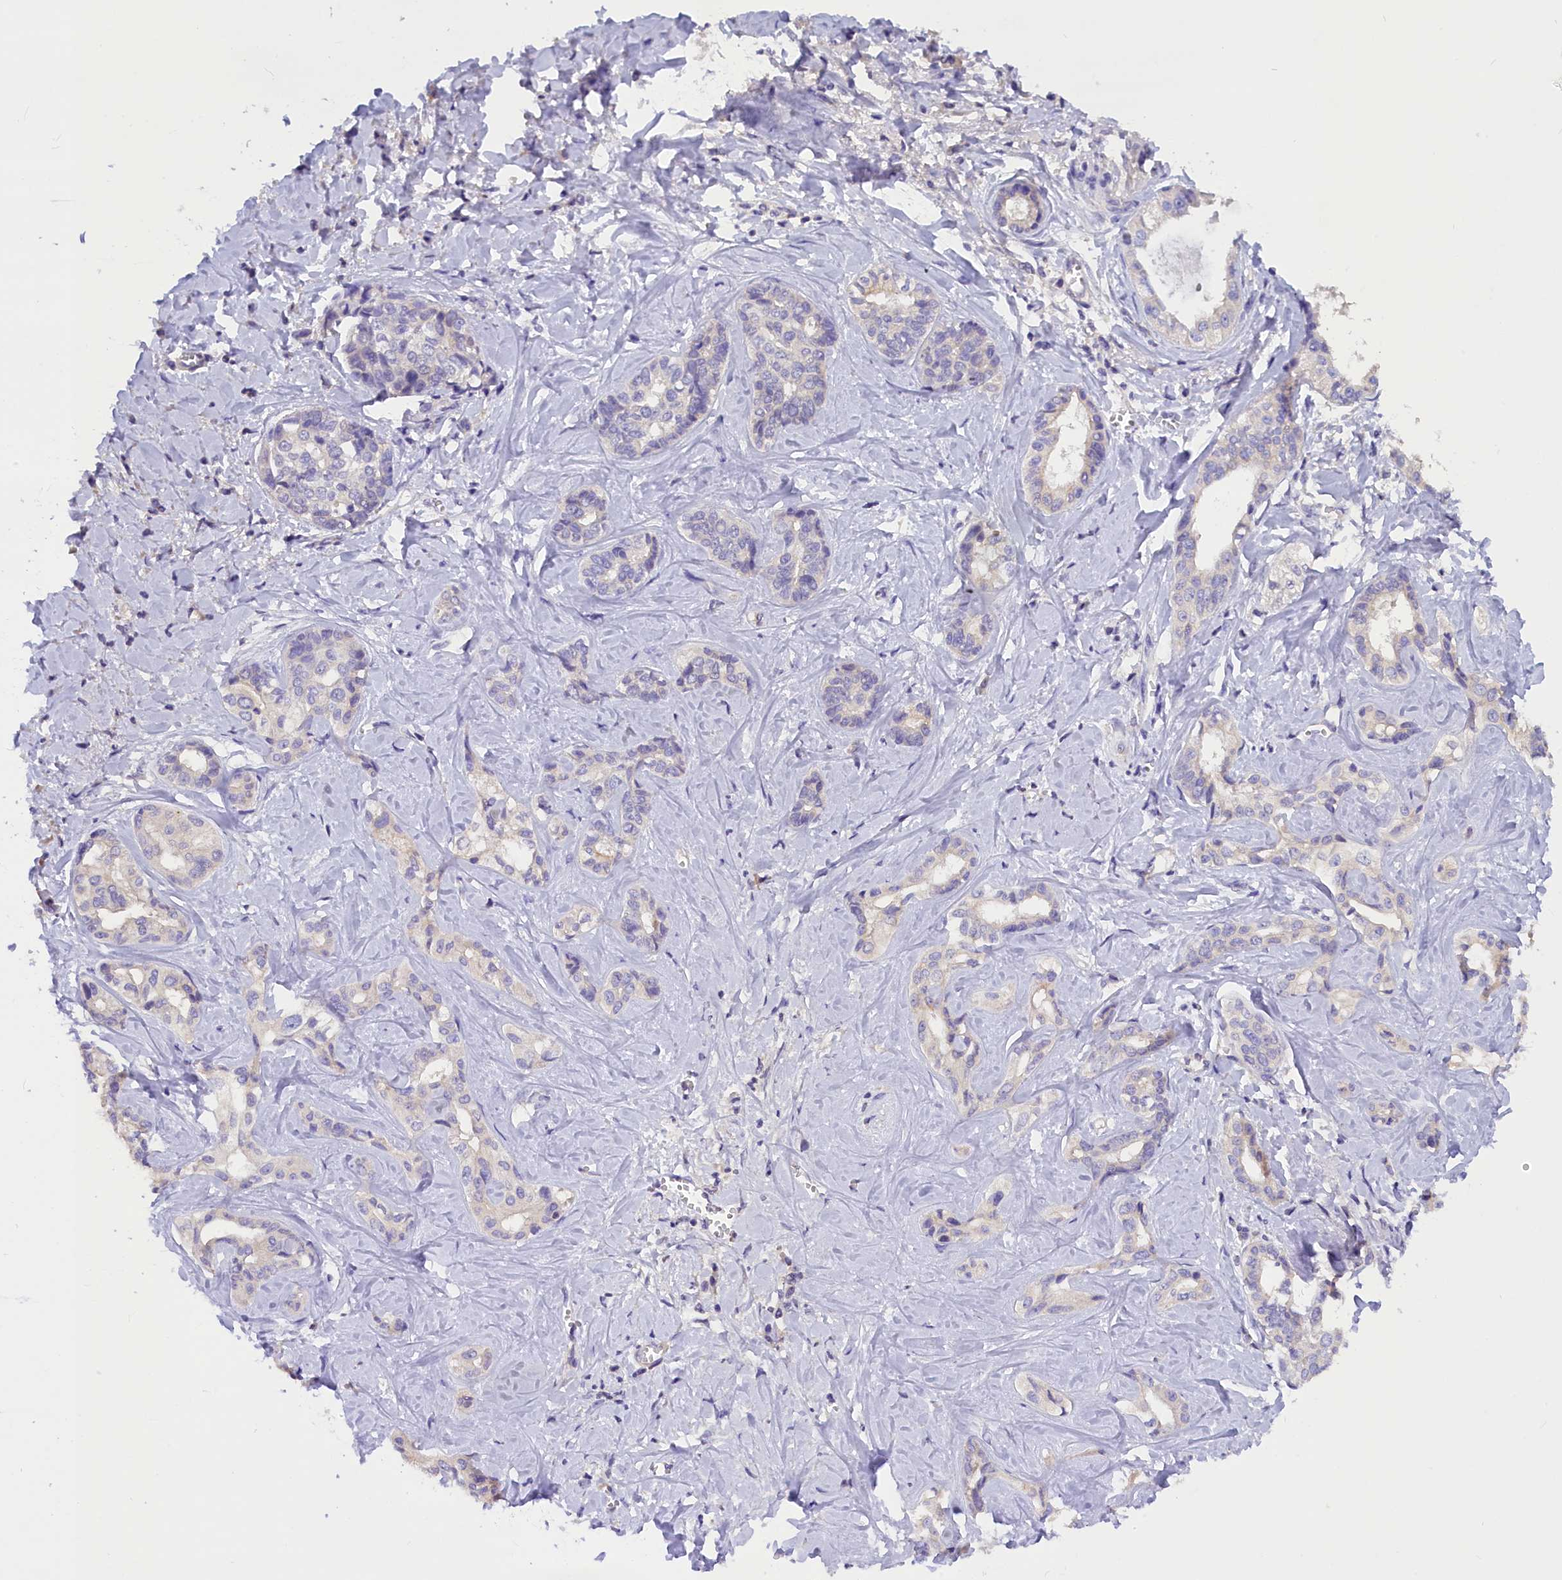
{"staining": {"intensity": "negative", "quantity": "none", "location": "none"}, "tissue": "liver cancer", "cell_type": "Tumor cells", "image_type": "cancer", "snomed": [{"axis": "morphology", "description": "Cholangiocarcinoma"}, {"axis": "topography", "description": "Liver"}], "caption": "Tumor cells show no significant staining in liver cholangiocarcinoma. Nuclei are stained in blue.", "gene": "AP3B2", "patient": {"sex": "female", "age": 77}}